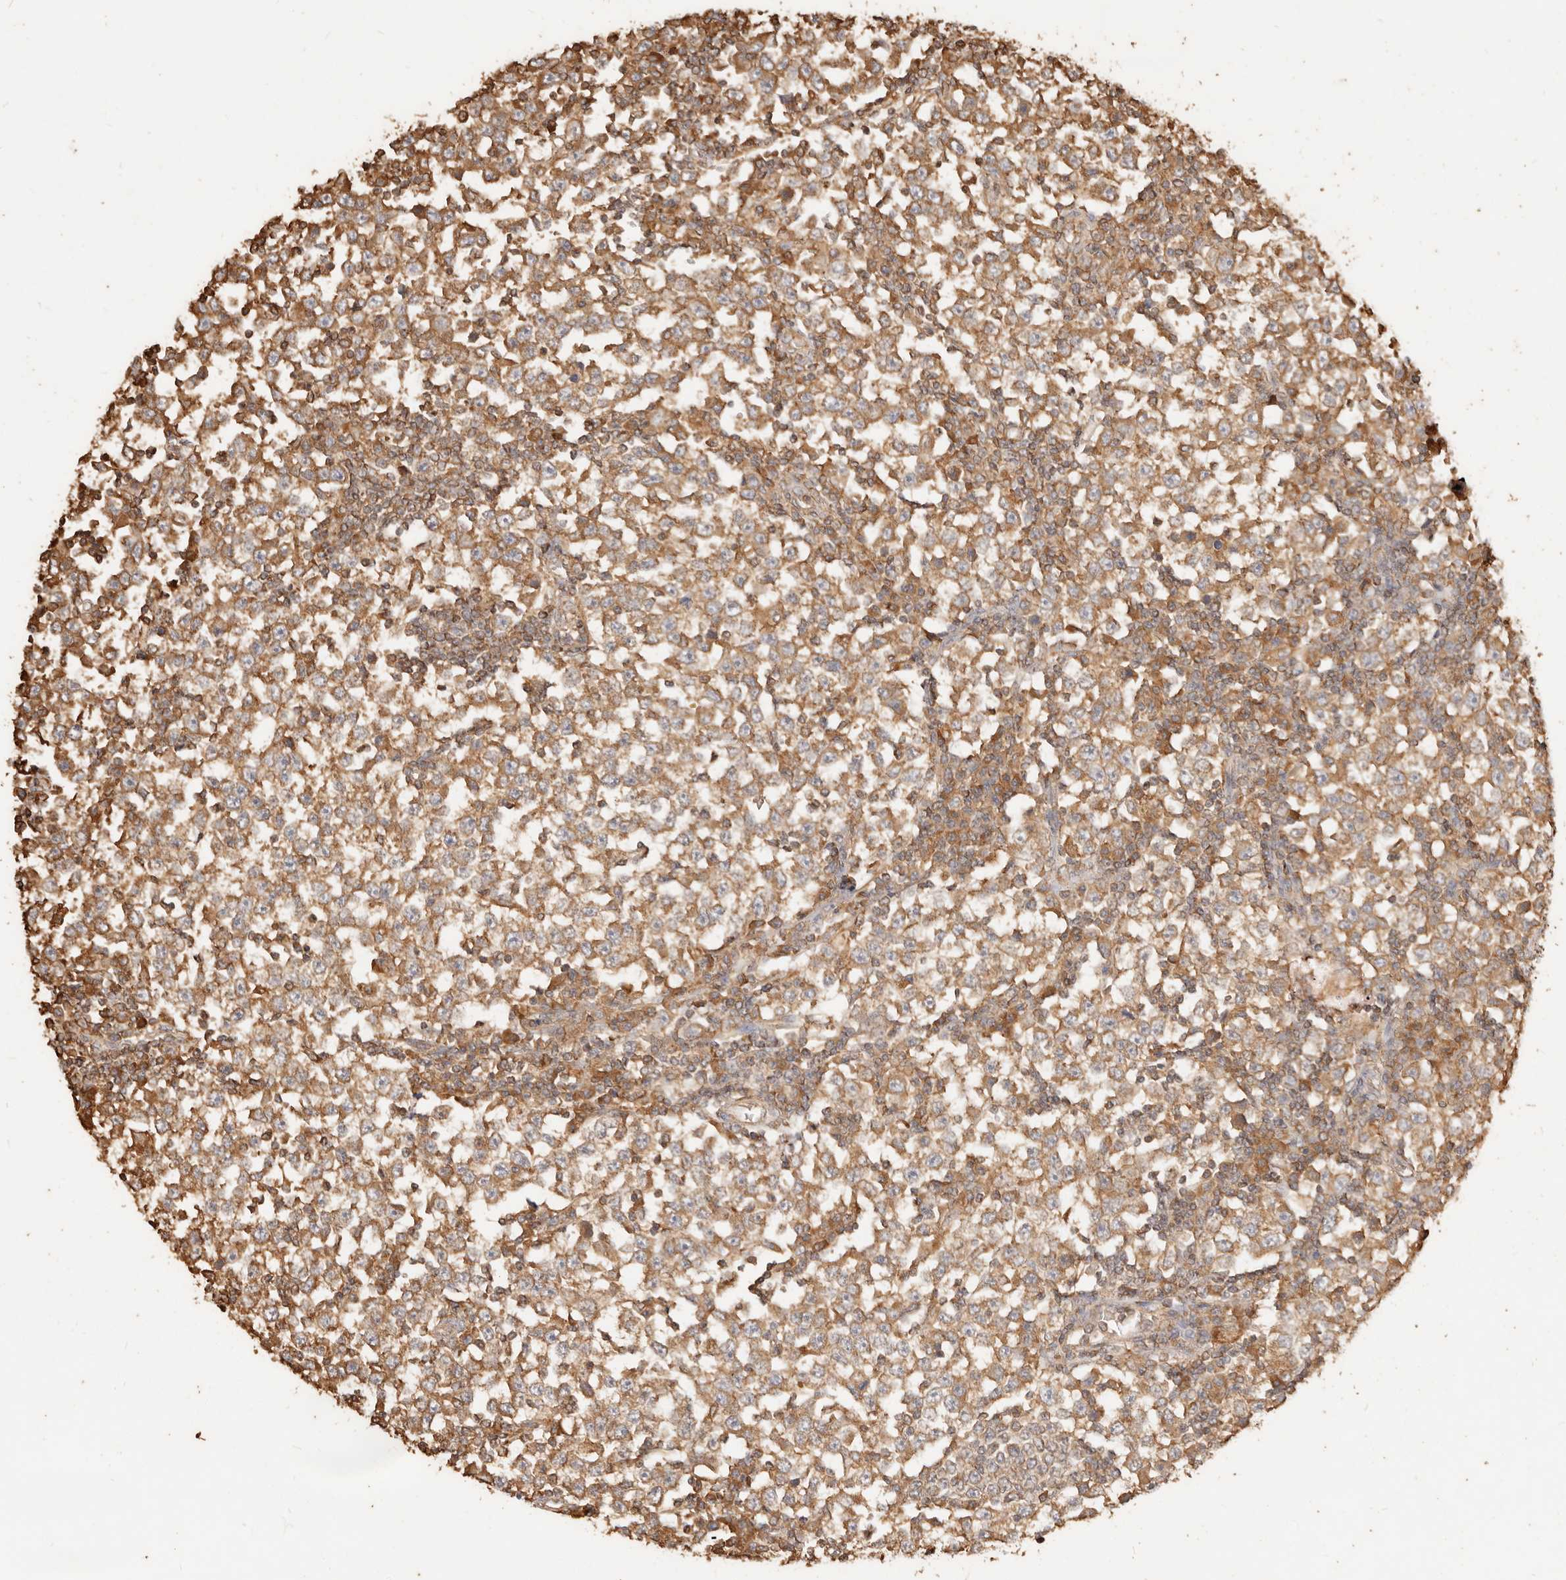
{"staining": {"intensity": "moderate", "quantity": ">75%", "location": "cytoplasmic/membranous"}, "tissue": "testis cancer", "cell_type": "Tumor cells", "image_type": "cancer", "snomed": [{"axis": "morphology", "description": "Seminoma, NOS"}, {"axis": "topography", "description": "Testis"}], "caption": "IHC micrograph of neoplastic tissue: testis cancer stained using IHC exhibits medium levels of moderate protein expression localized specifically in the cytoplasmic/membranous of tumor cells, appearing as a cytoplasmic/membranous brown color.", "gene": "FAM180B", "patient": {"sex": "male", "age": 65}}